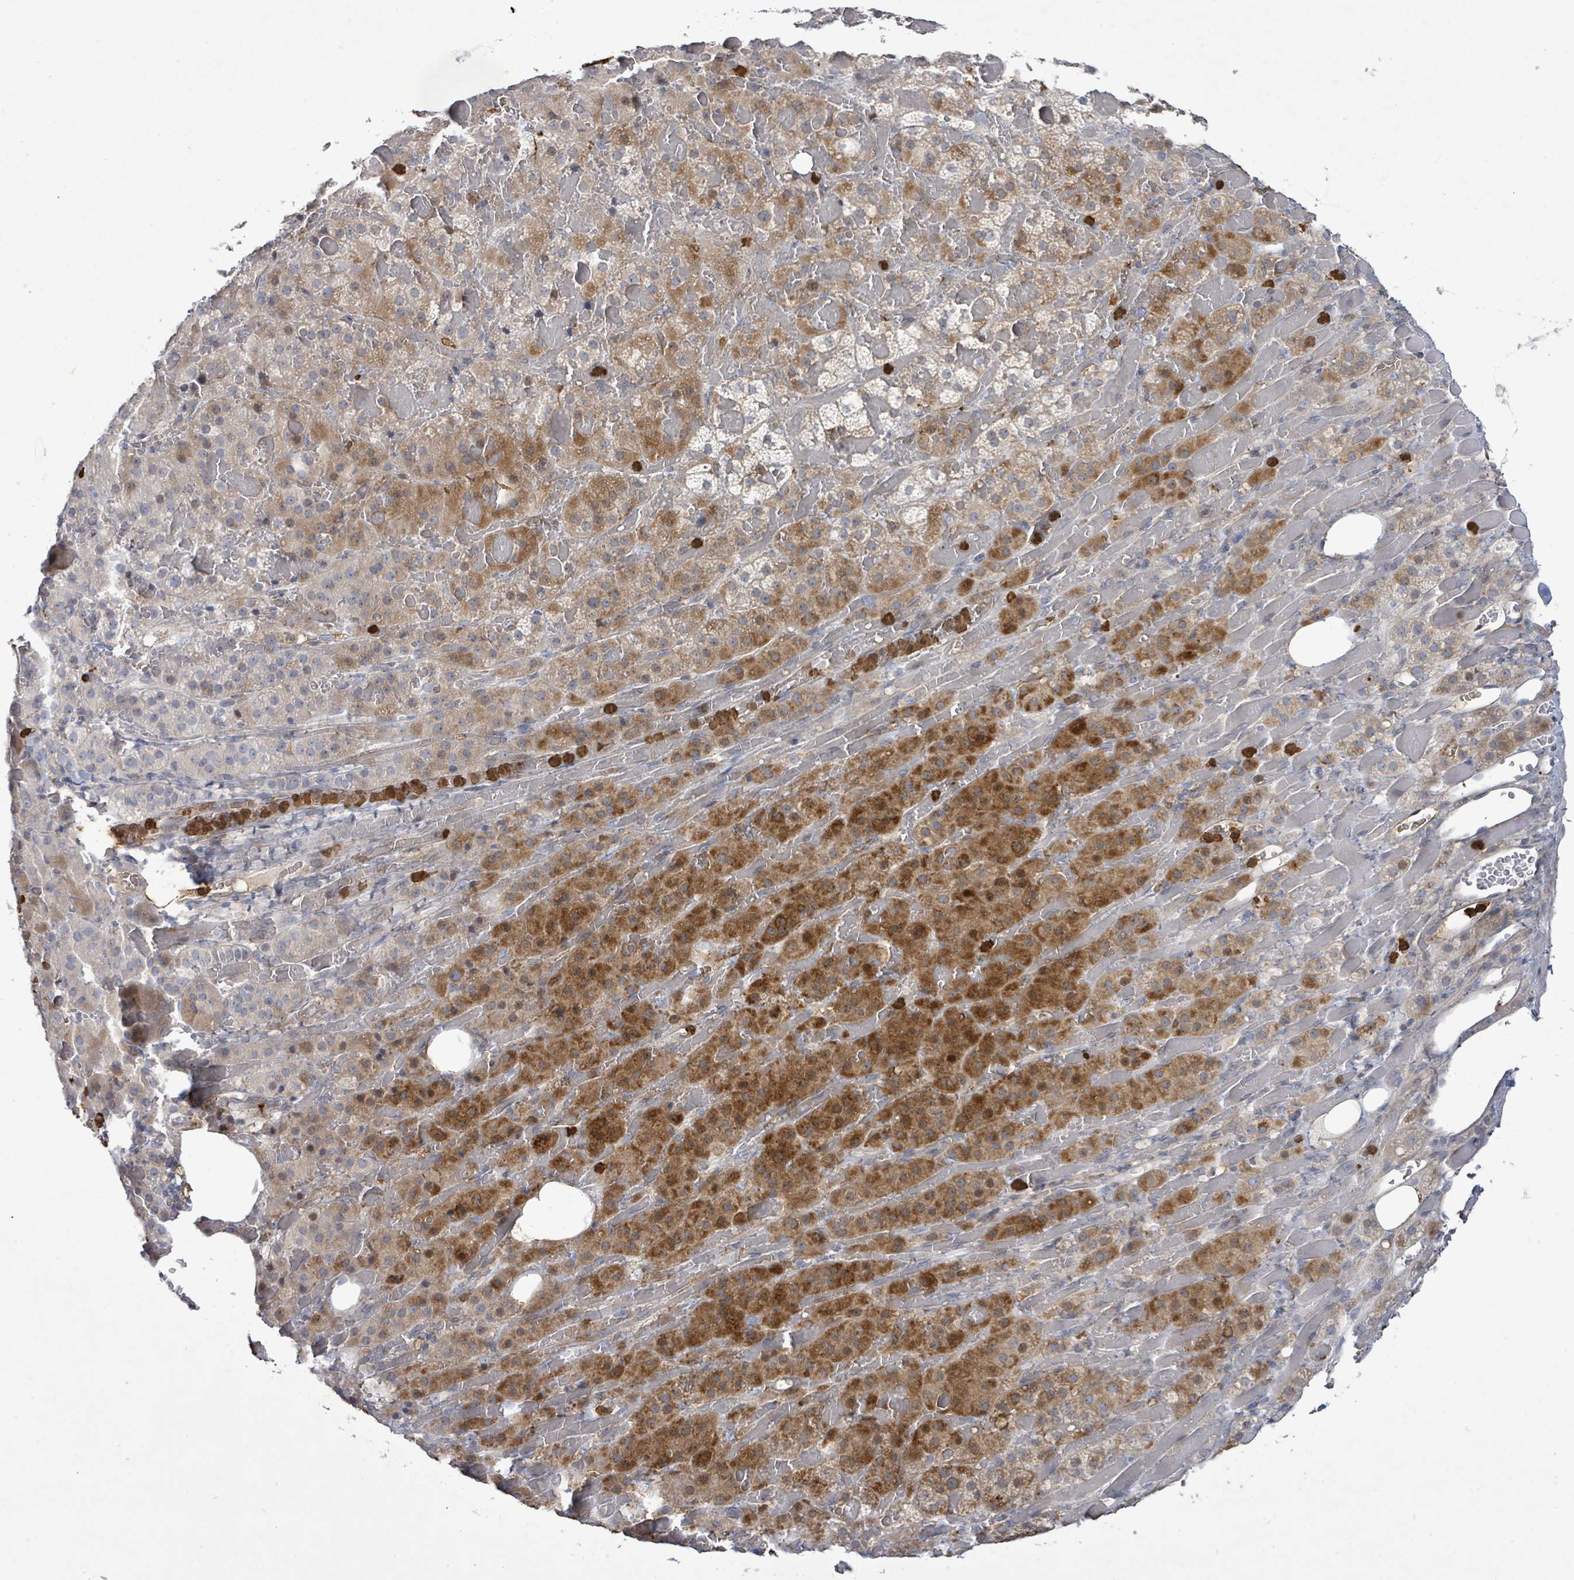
{"staining": {"intensity": "strong", "quantity": "25%-75%", "location": "cytoplasmic/membranous"}, "tissue": "adrenal gland", "cell_type": "Glandular cells", "image_type": "normal", "snomed": [{"axis": "morphology", "description": "Normal tissue, NOS"}, {"axis": "topography", "description": "Adrenal gland"}], "caption": "Glandular cells show high levels of strong cytoplasmic/membranous expression in about 25%-75% of cells in unremarkable adrenal gland.", "gene": "FAM210A", "patient": {"sex": "female", "age": 59}}